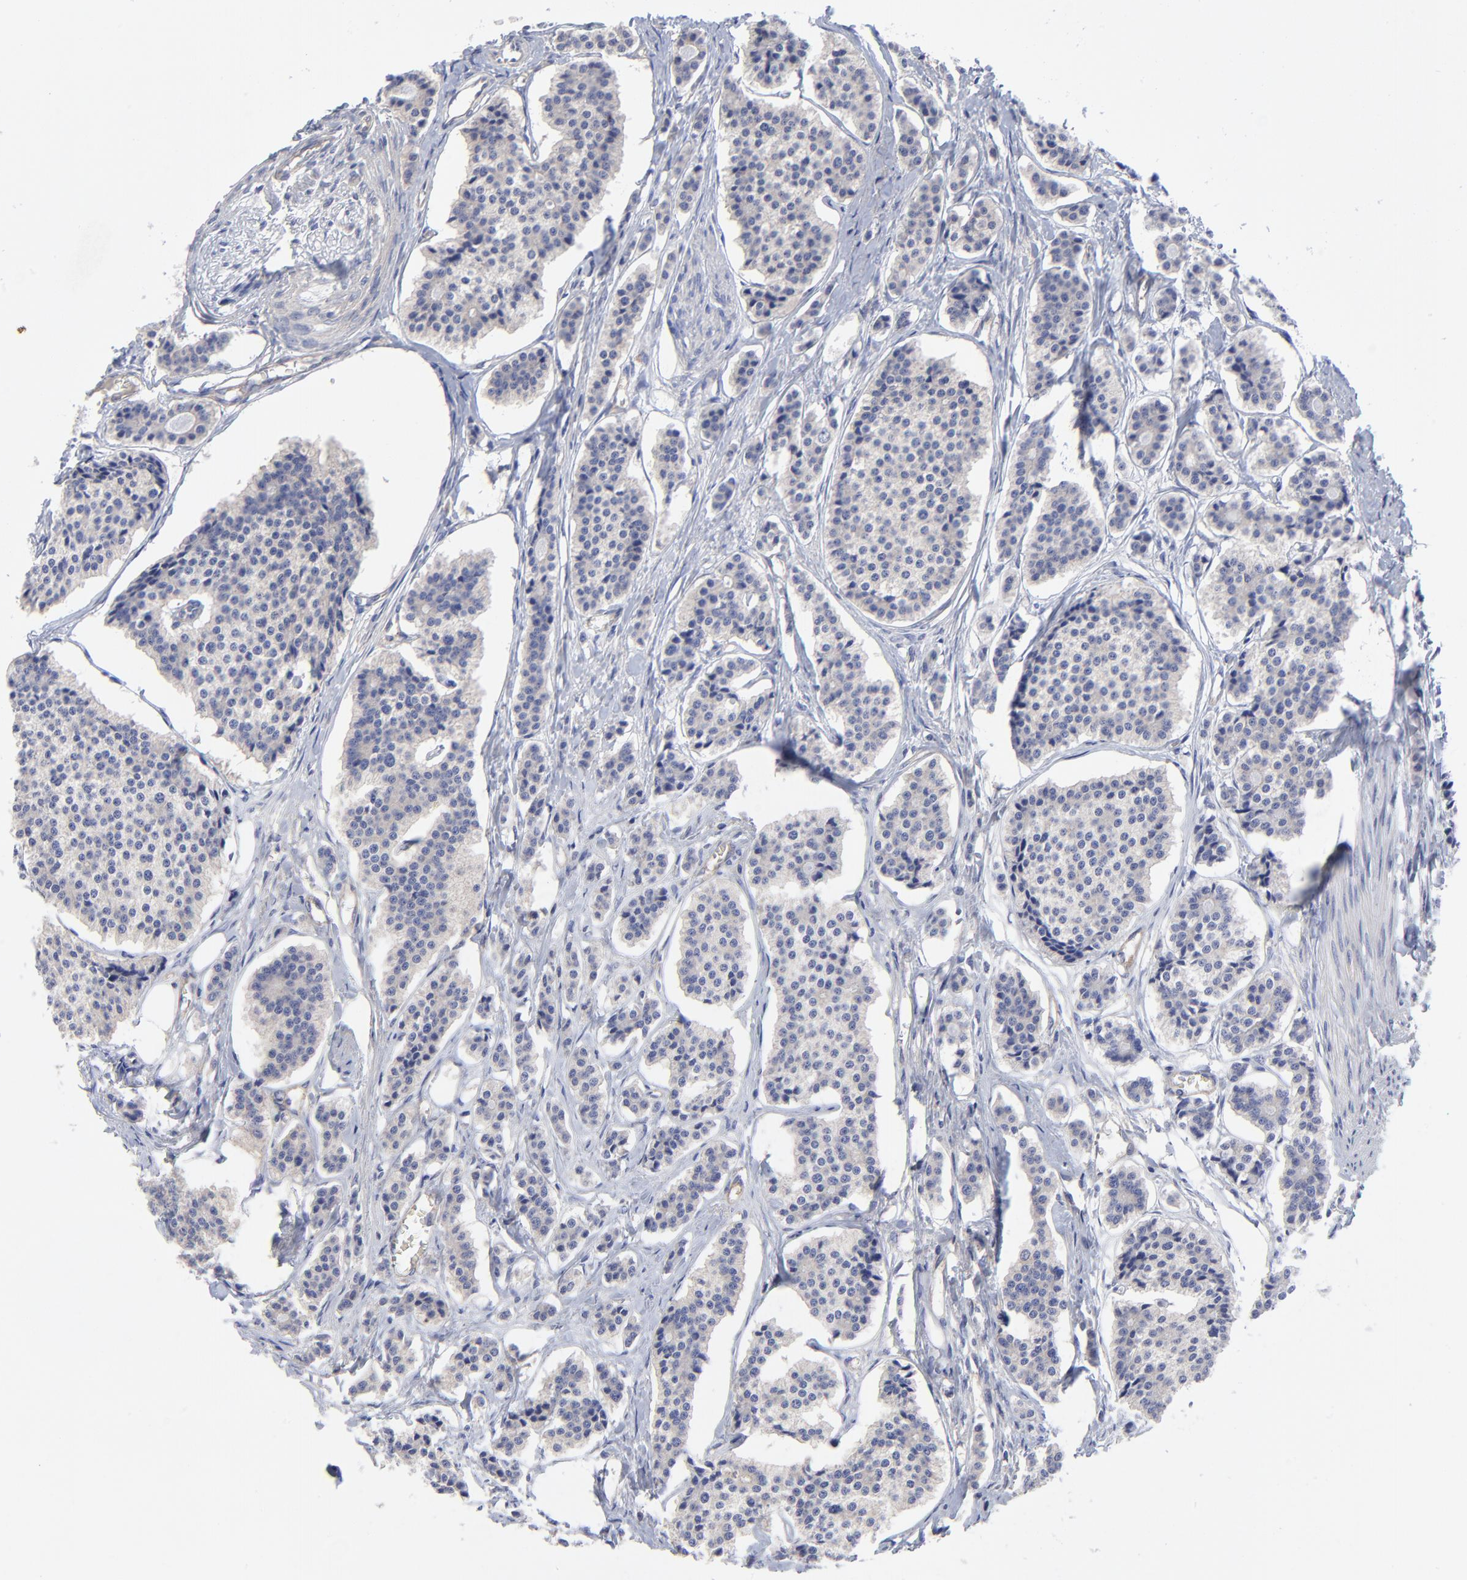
{"staining": {"intensity": "negative", "quantity": "none", "location": "none"}, "tissue": "carcinoid", "cell_type": "Tumor cells", "image_type": "cancer", "snomed": [{"axis": "morphology", "description": "Carcinoid, malignant, NOS"}, {"axis": "topography", "description": "Small intestine"}], "caption": "Human carcinoid (malignant) stained for a protein using immunohistochemistry (IHC) shows no staining in tumor cells.", "gene": "SULF2", "patient": {"sex": "male", "age": 63}}